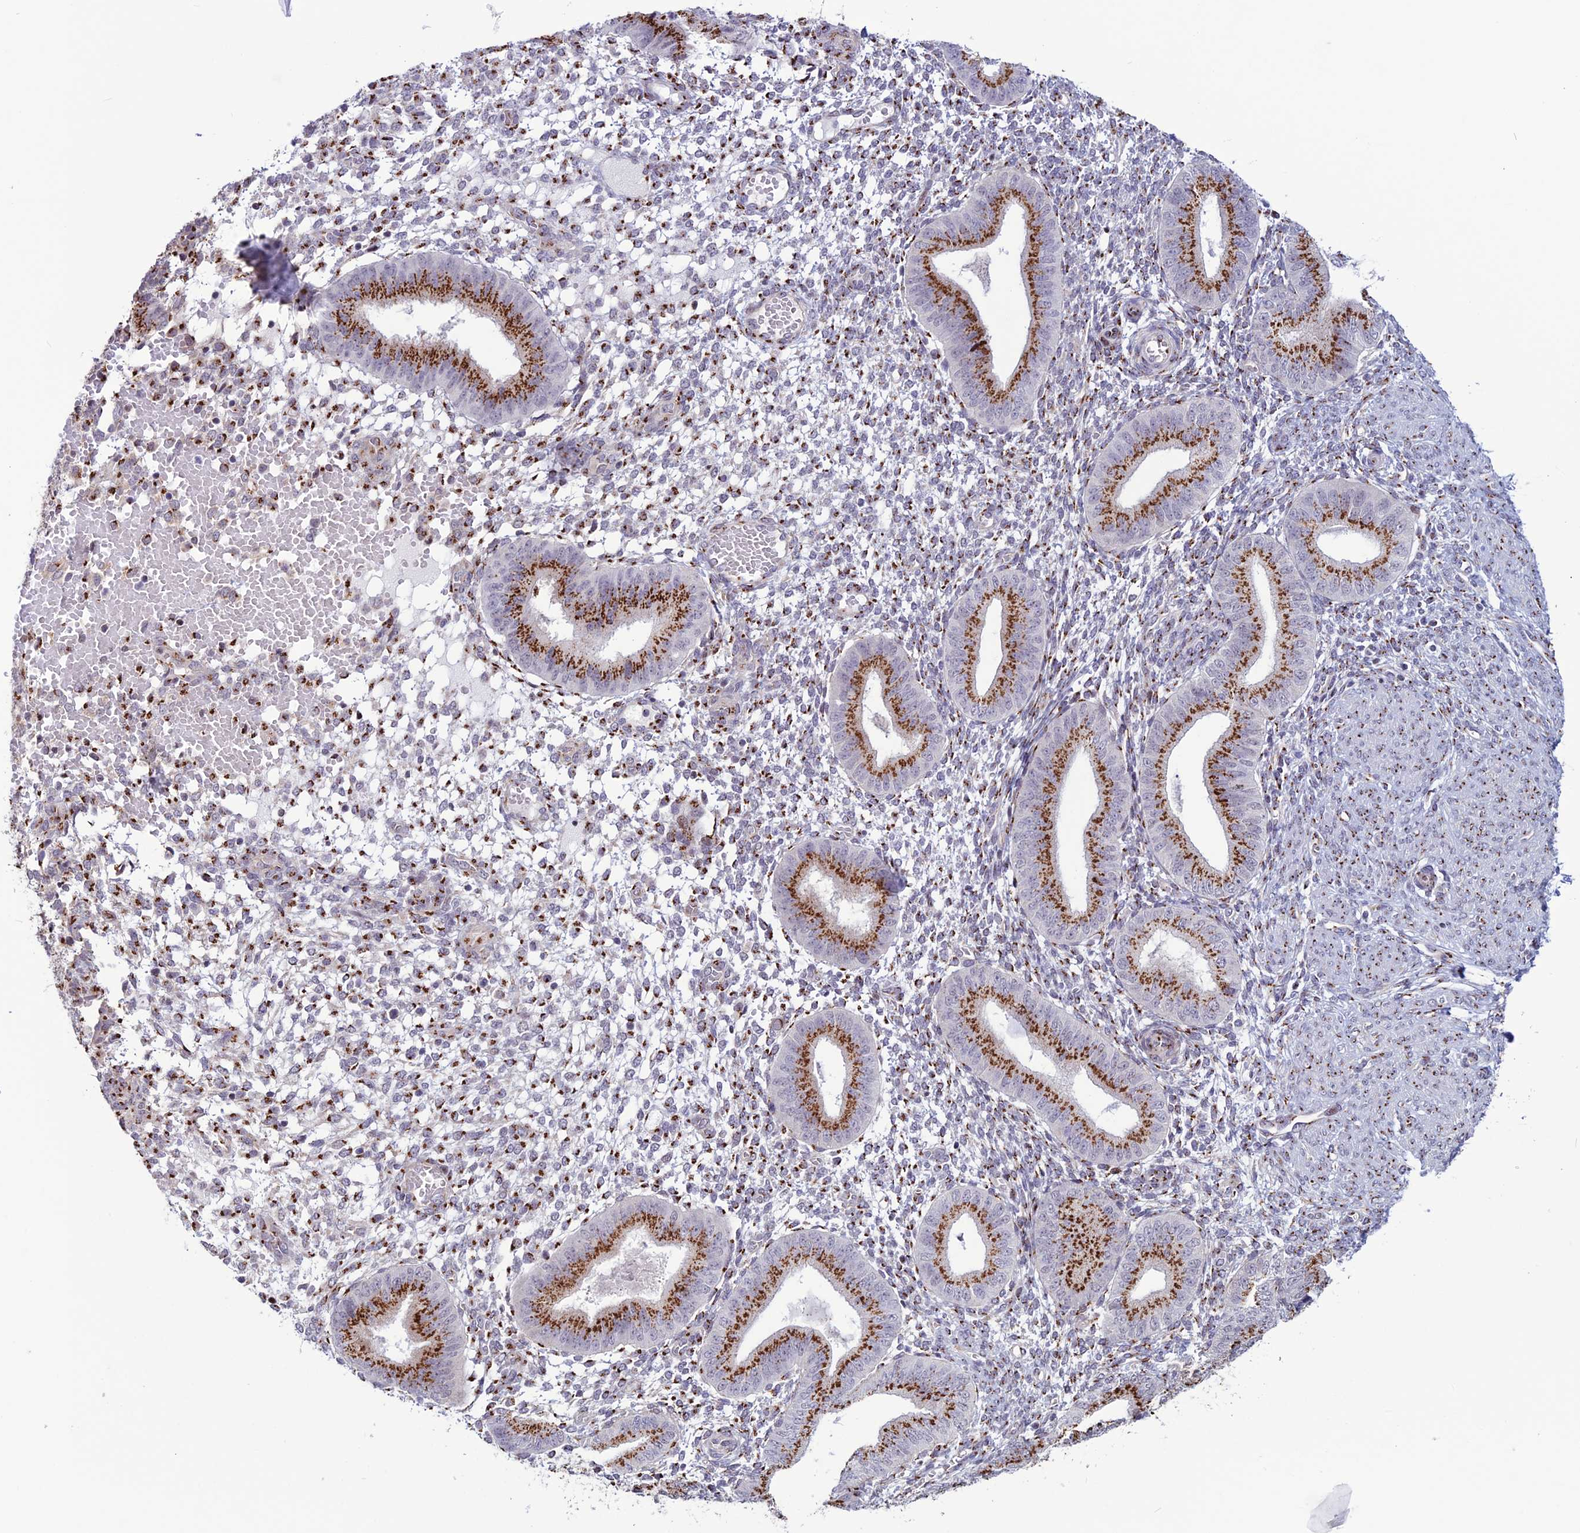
{"staining": {"intensity": "strong", "quantity": "25%-75%", "location": "cytoplasmic/membranous"}, "tissue": "endometrium", "cell_type": "Cells in endometrial stroma", "image_type": "normal", "snomed": [{"axis": "morphology", "description": "Normal tissue, NOS"}, {"axis": "topography", "description": "Endometrium"}], "caption": "Immunohistochemical staining of benign endometrium demonstrates 25%-75% levels of strong cytoplasmic/membranous protein positivity in about 25%-75% of cells in endometrial stroma. (IHC, brightfield microscopy, high magnification).", "gene": "PLEKHA4", "patient": {"sex": "female", "age": 49}}